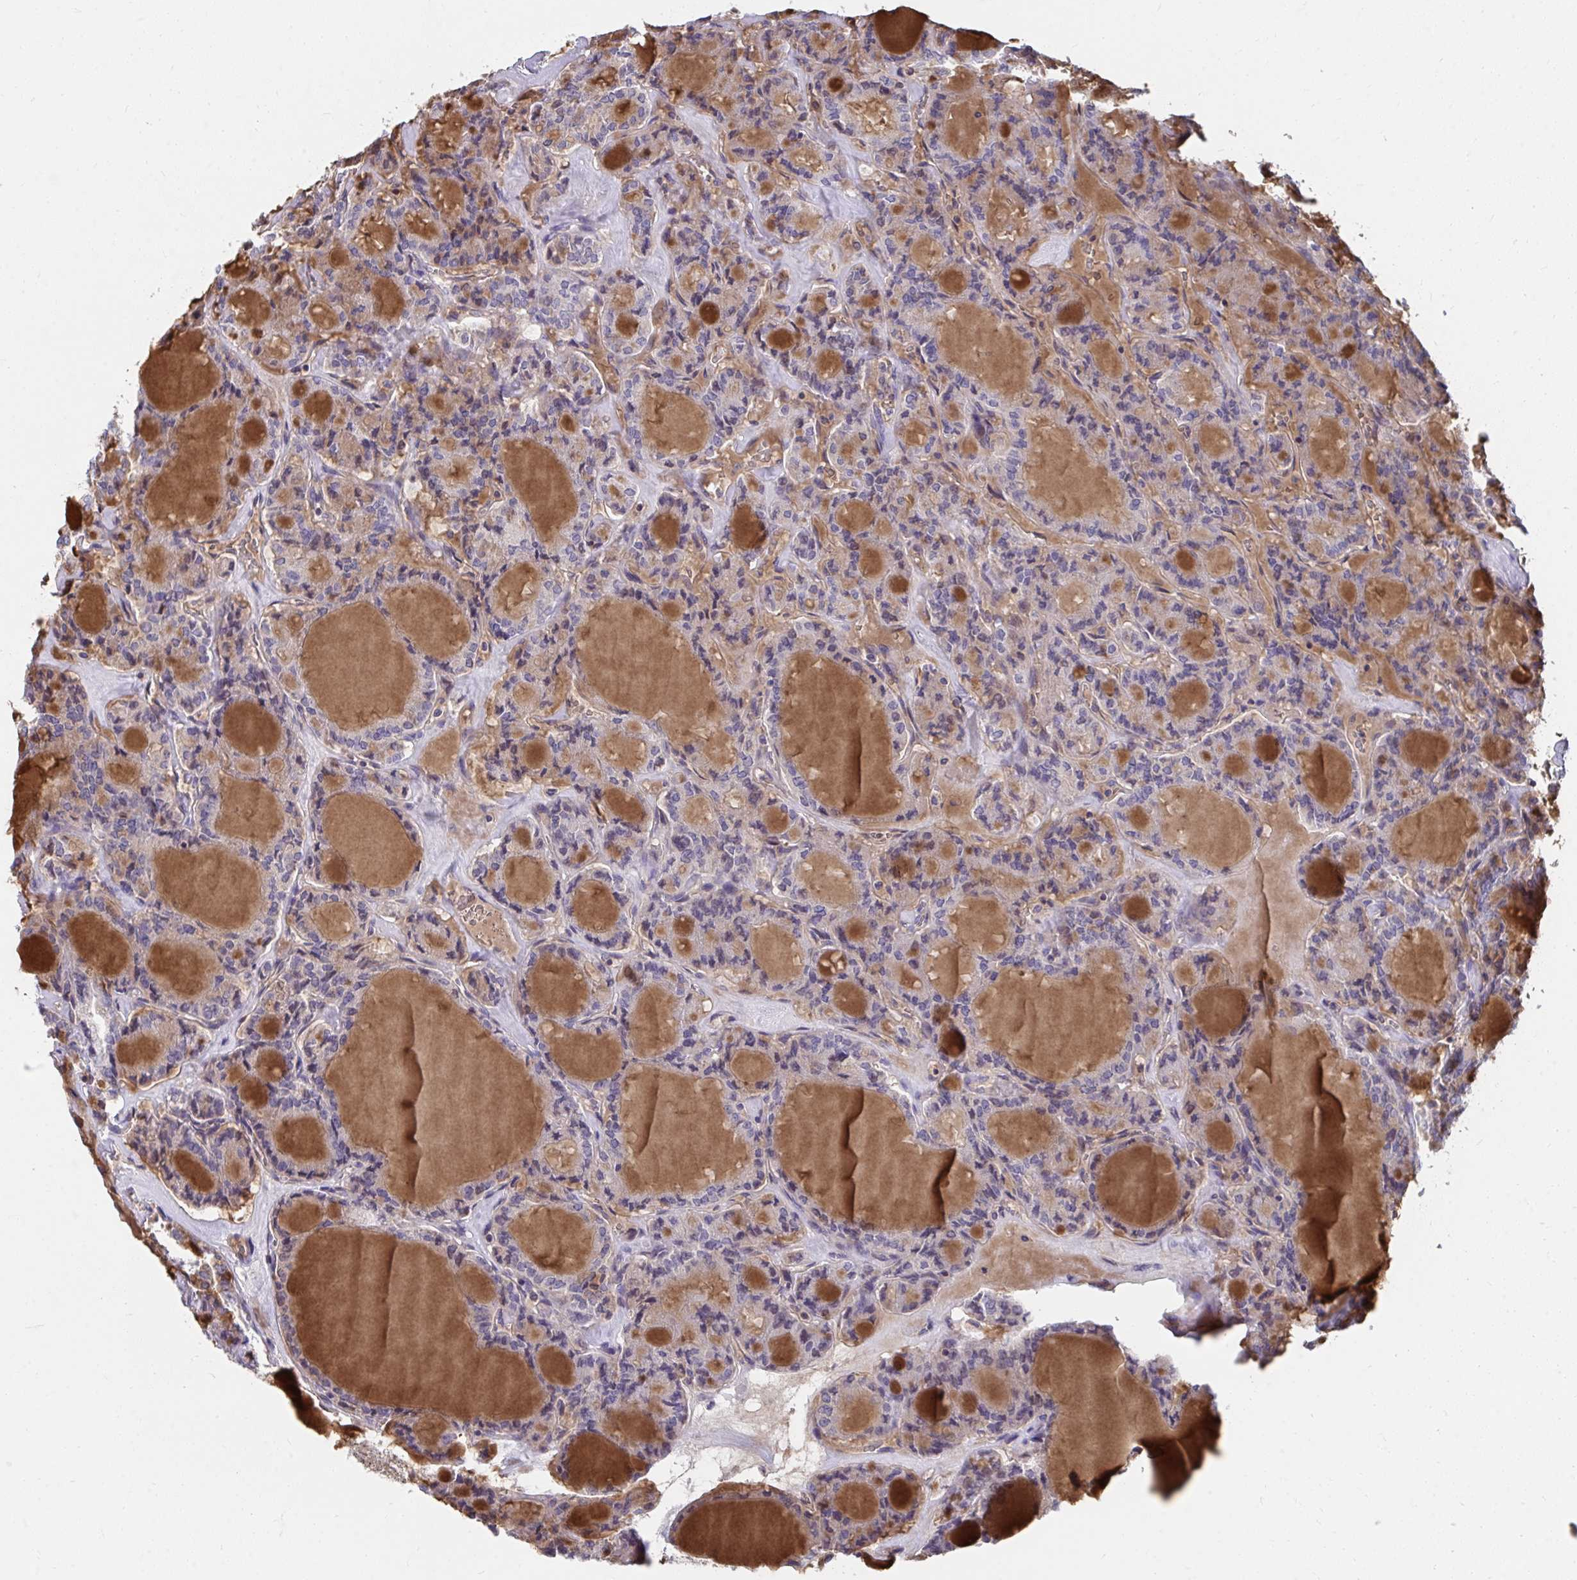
{"staining": {"intensity": "weak", "quantity": "<25%", "location": "cytoplasmic/membranous"}, "tissue": "thyroid cancer", "cell_type": "Tumor cells", "image_type": "cancer", "snomed": [{"axis": "morphology", "description": "Papillary adenocarcinoma, NOS"}, {"axis": "topography", "description": "Thyroid gland"}], "caption": "There is no significant expression in tumor cells of thyroid papillary adenocarcinoma.", "gene": "SLAMF7", "patient": {"sex": "male", "age": 87}}